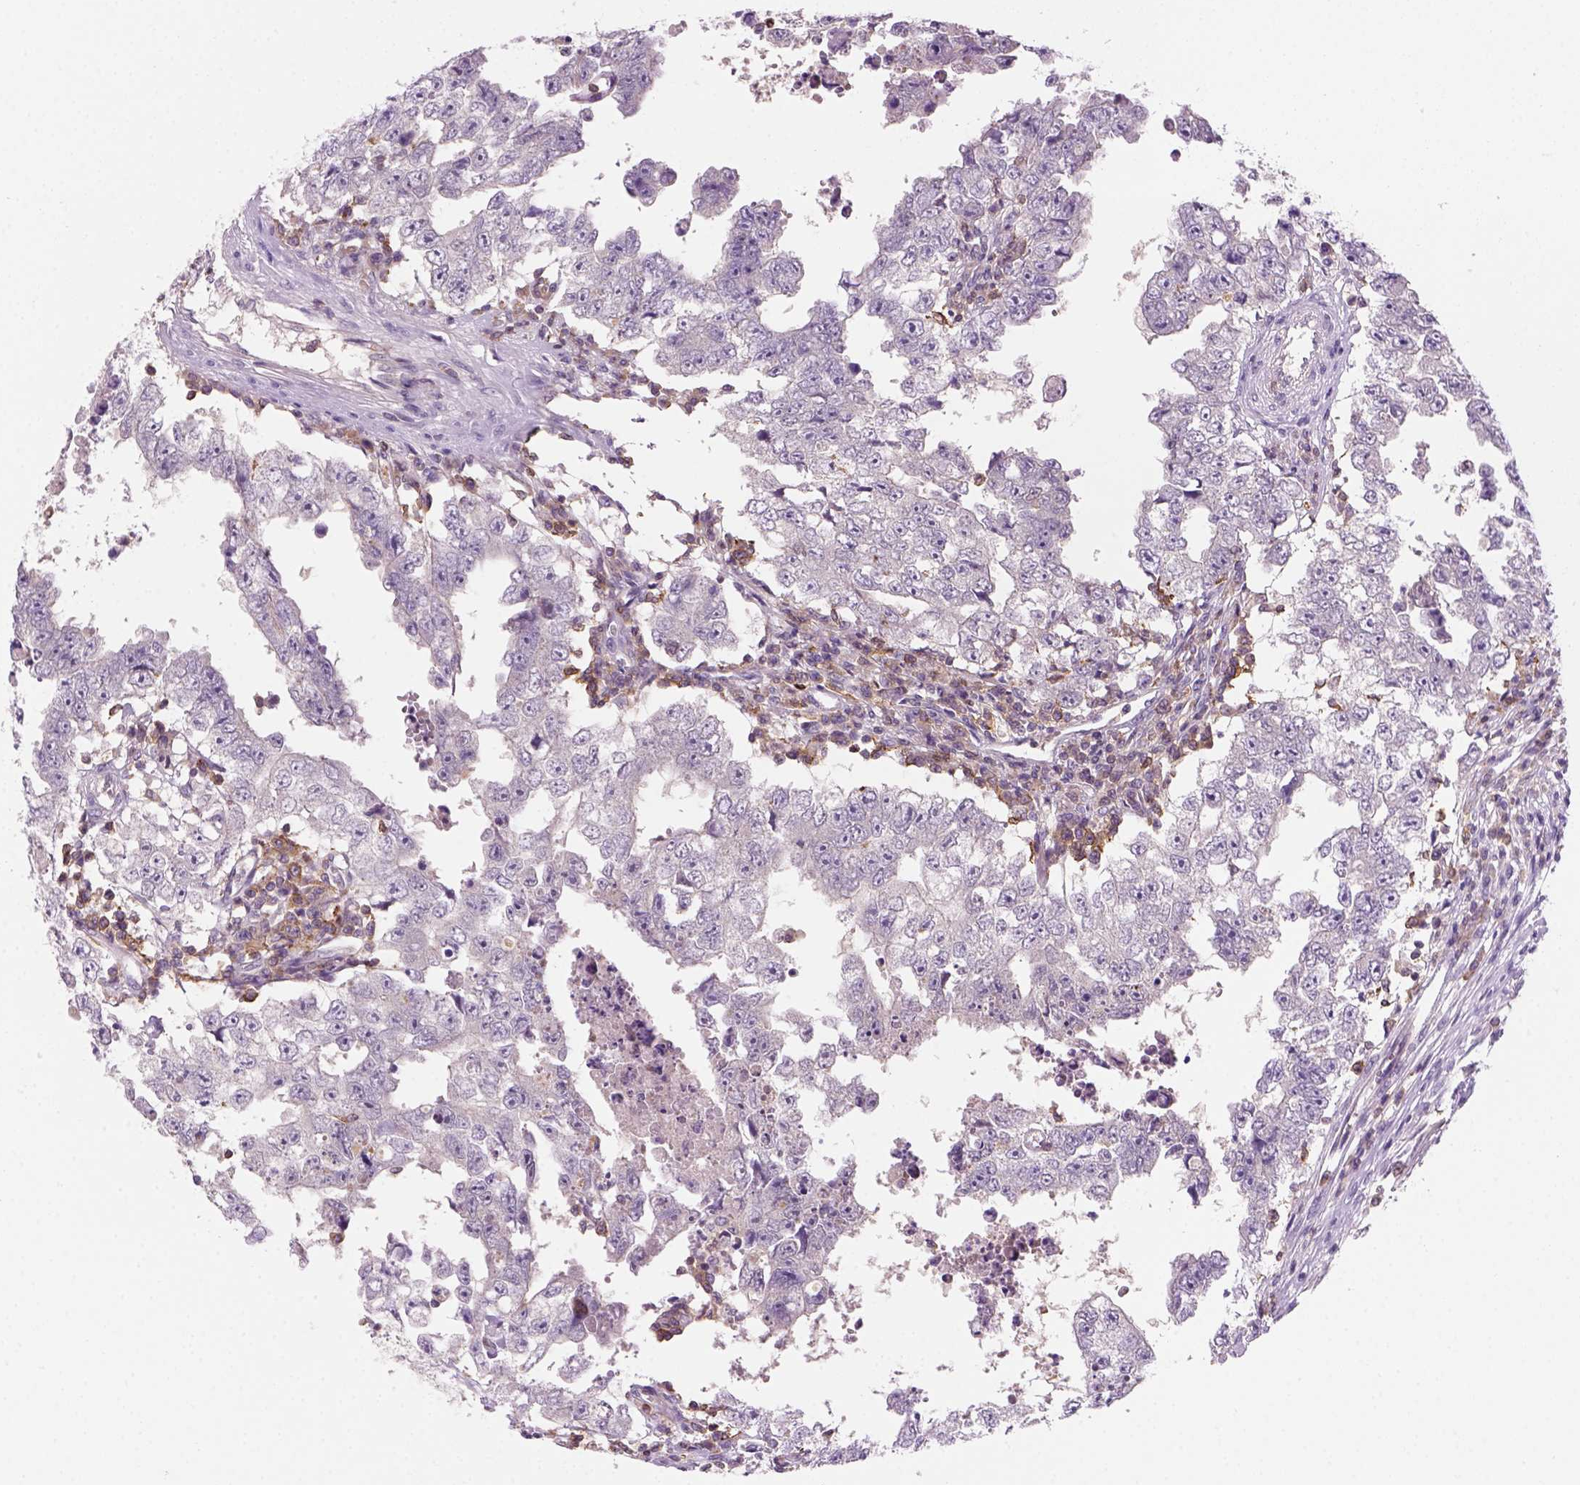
{"staining": {"intensity": "negative", "quantity": "none", "location": "none"}, "tissue": "testis cancer", "cell_type": "Tumor cells", "image_type": "cancer", "snomed": [{"axis": "morphology", "description": "Carcinoma, Embryonal, NOS"}, {"axis": "topography", "description": "Testis"}], "caption": "Human testis embryonal carcinoma stained for a protein using immunohistochemistry reveals no positivity in tumor cells.", "gene": "GOT1", "patient": {"sex": "male", "age": 36}}